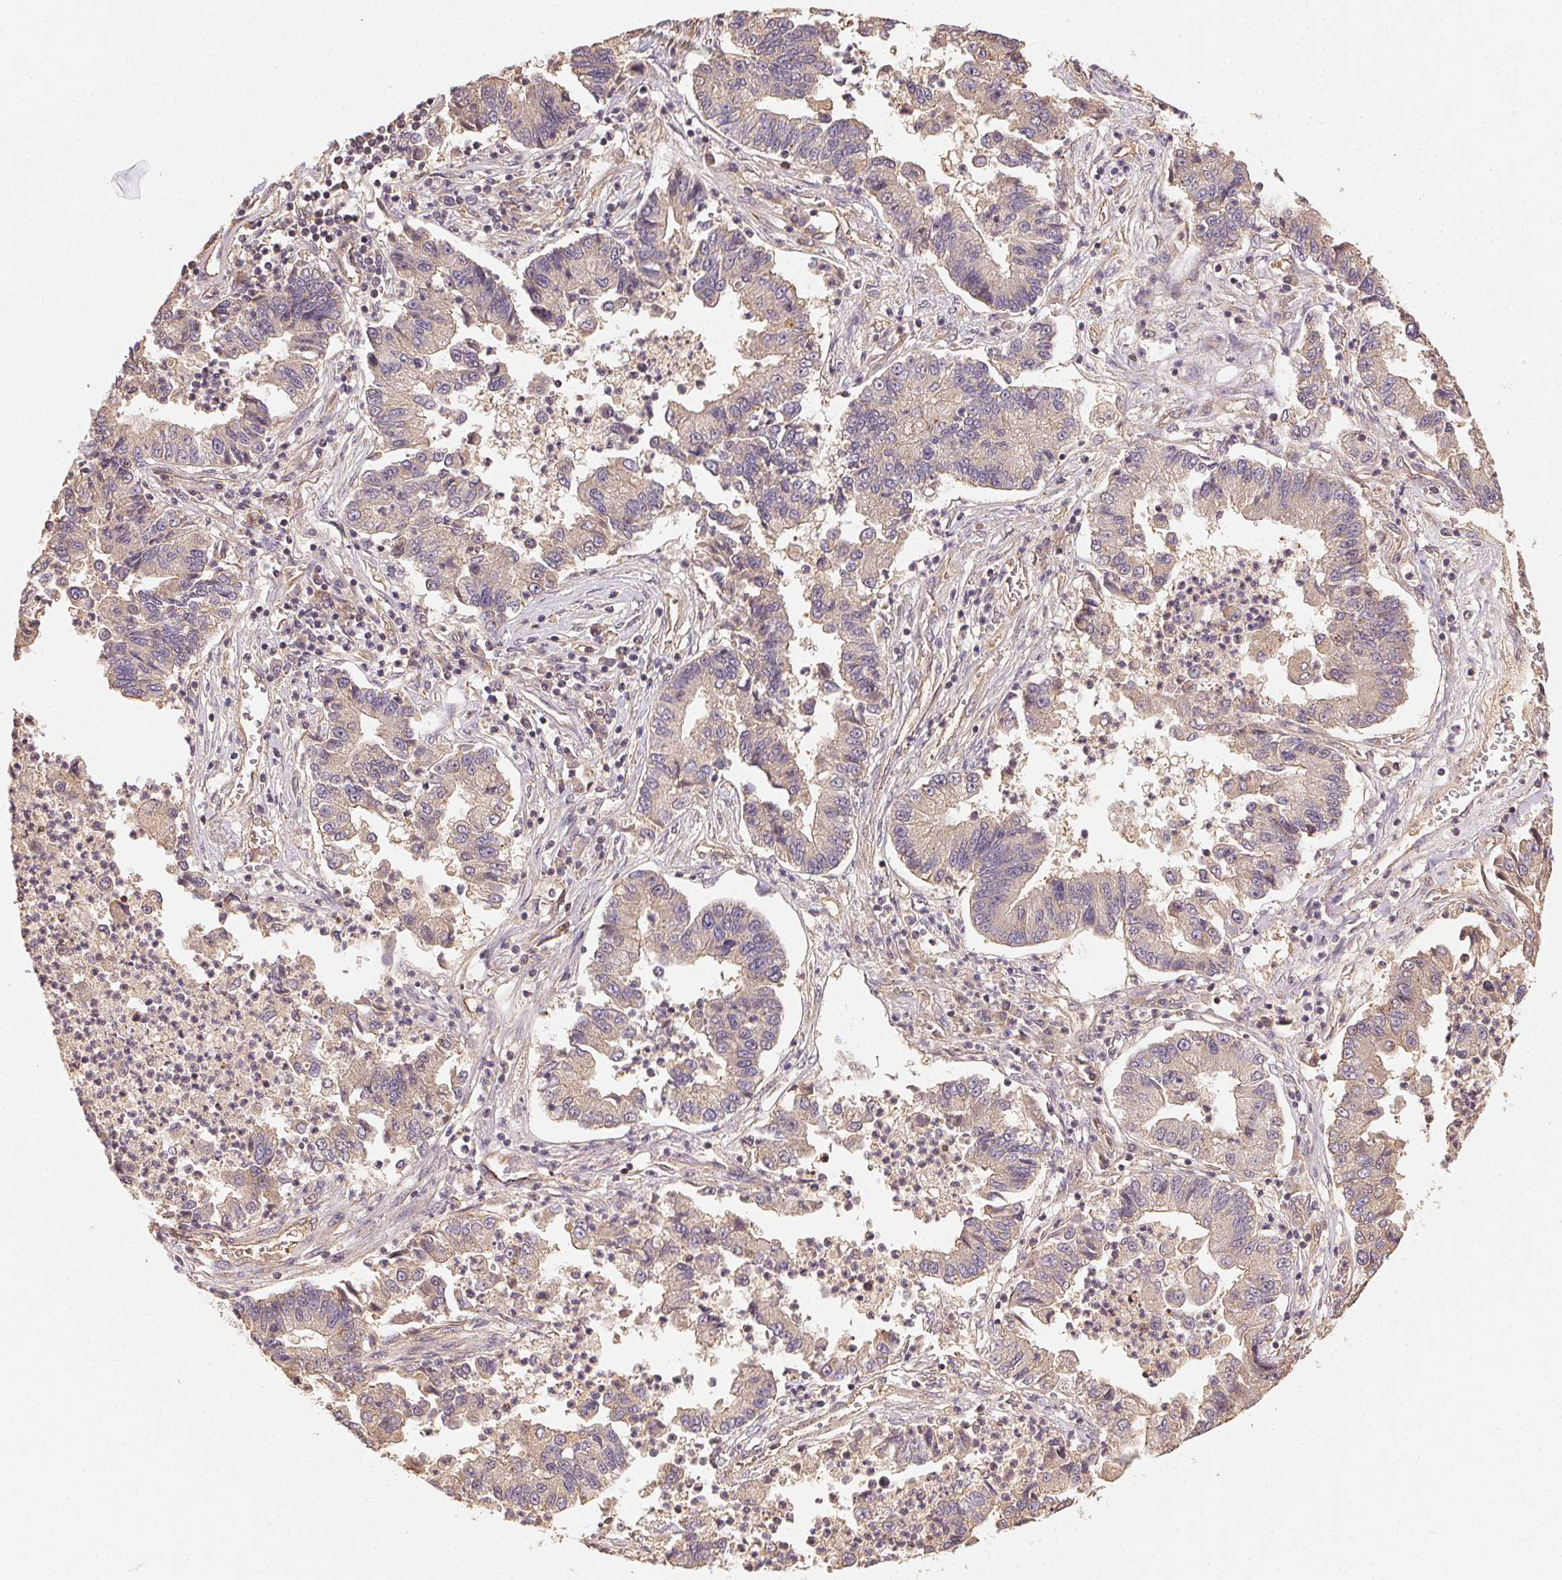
{"staining": {"intensity": "weak", "quantity": "<25%", "location": "cytoplasmic/membranous"}, "tissue": "lung cancer", "cell_type": "Tumor cells", "image_type": "cancer", "snomed": [{"axis": "morphology", "description": "Adenocarcinoma, NOS"}, {"axis": "topography", "description": "Lung"}], "caption": "IHC of lung cancer displays no staining in tumor cells. (Immunohistochemistry, brightfield microscopy, high magnification).", "gene": "RALA", "patient": {"sex": "female", "age": 57}}